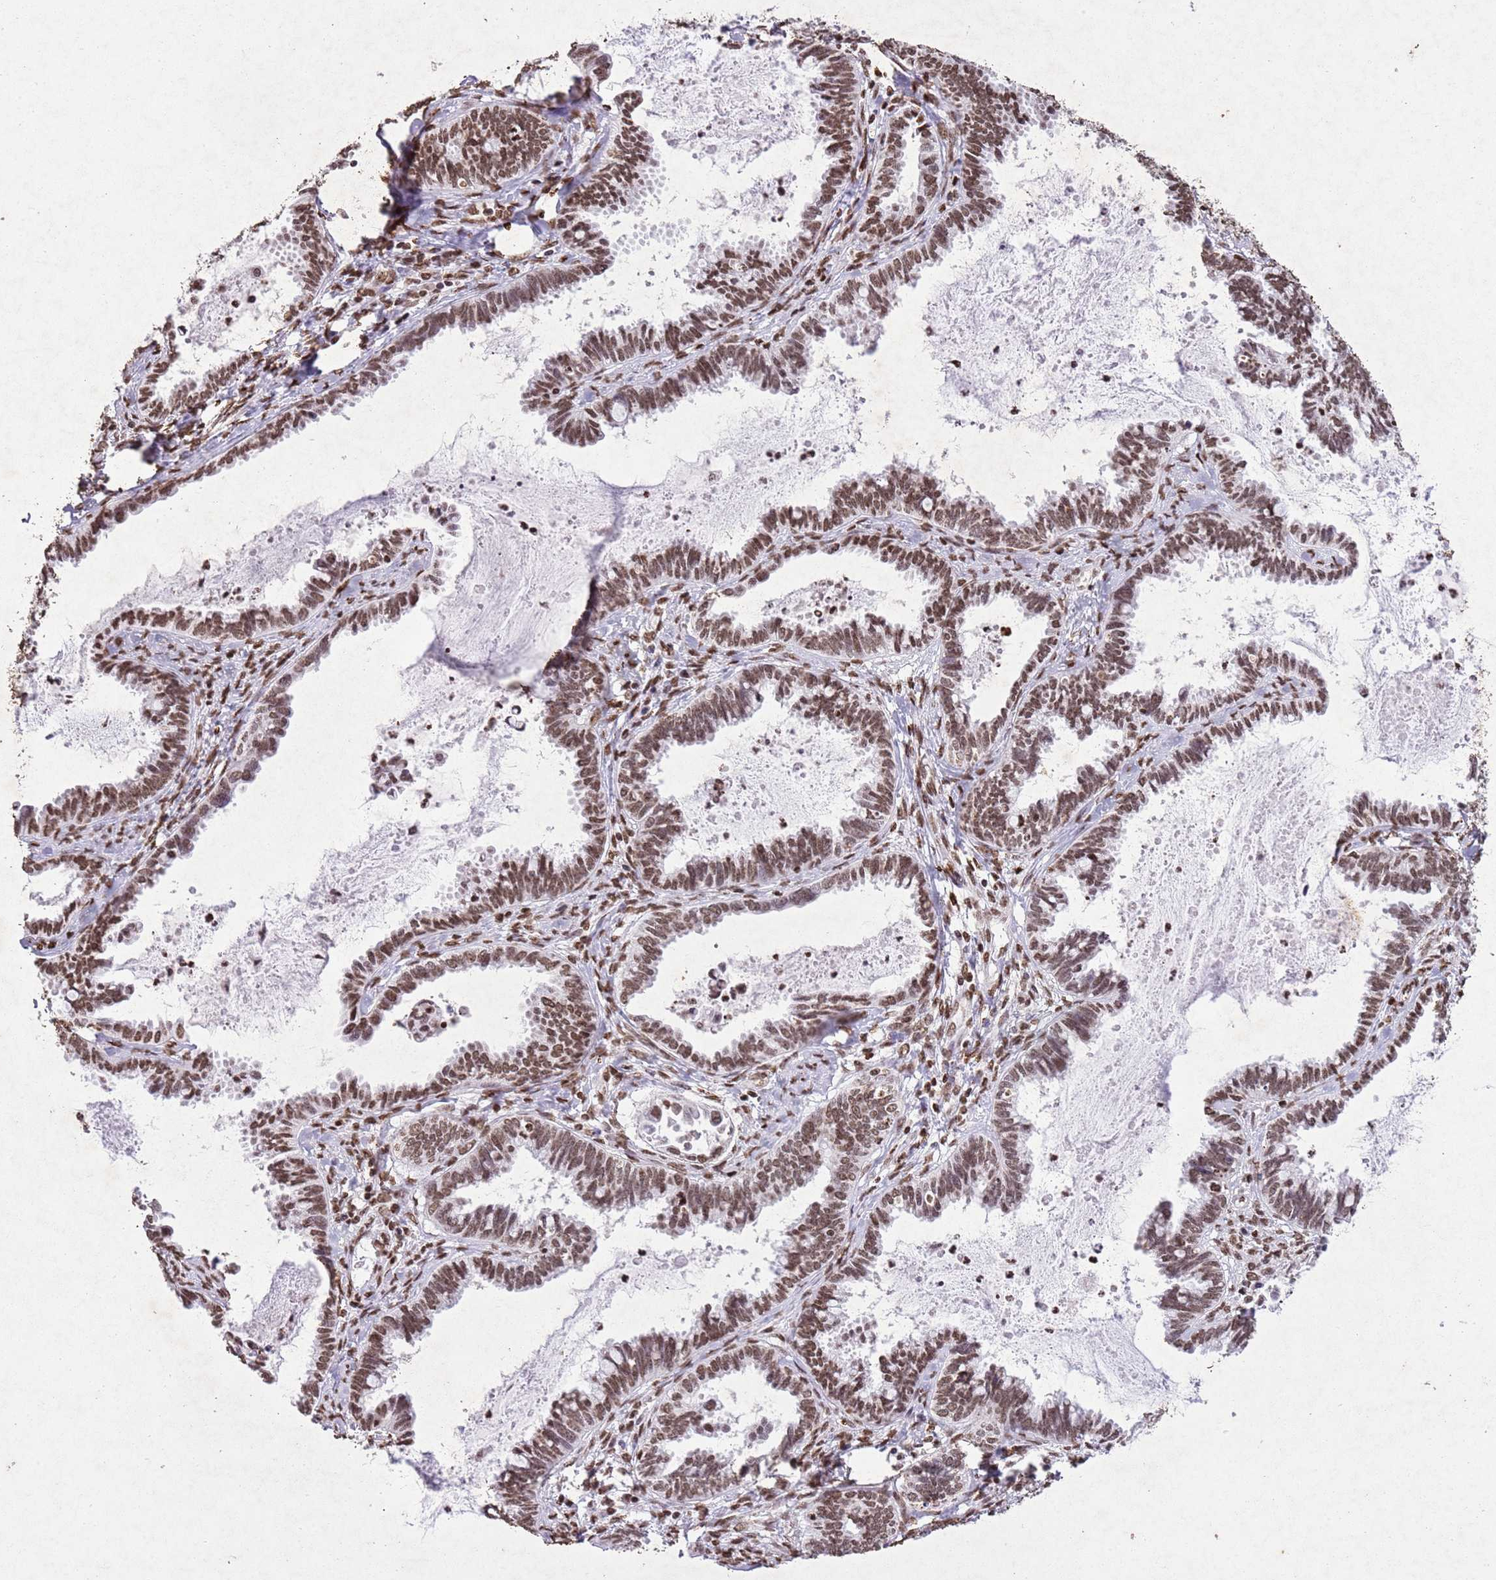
{"staining": {"intensity": "moderate", "quantity": ">75%", "location": "nuclear"}, "tissue": "cervical cancer", "cell_type": "Tumor cells", "image_type": "cancer", "snomed": [{"axis": "morphology", "description": "Adenocarcinoma, NOS"}, {"axis": "topography", "description": "Cervix"}], "caption": "The photomicrograph shows a brown stain indicating the presence of a protein in the nuclear of tumor cells in cervical cancer. Using DAB (3,3'-diaminobenzidine) (brown) and hematoxylin (blue) stains, captured at high magnification using brightfield microscopy.", "gene": "BMAL1", "patient": {"sex": "female", "age": 37}}